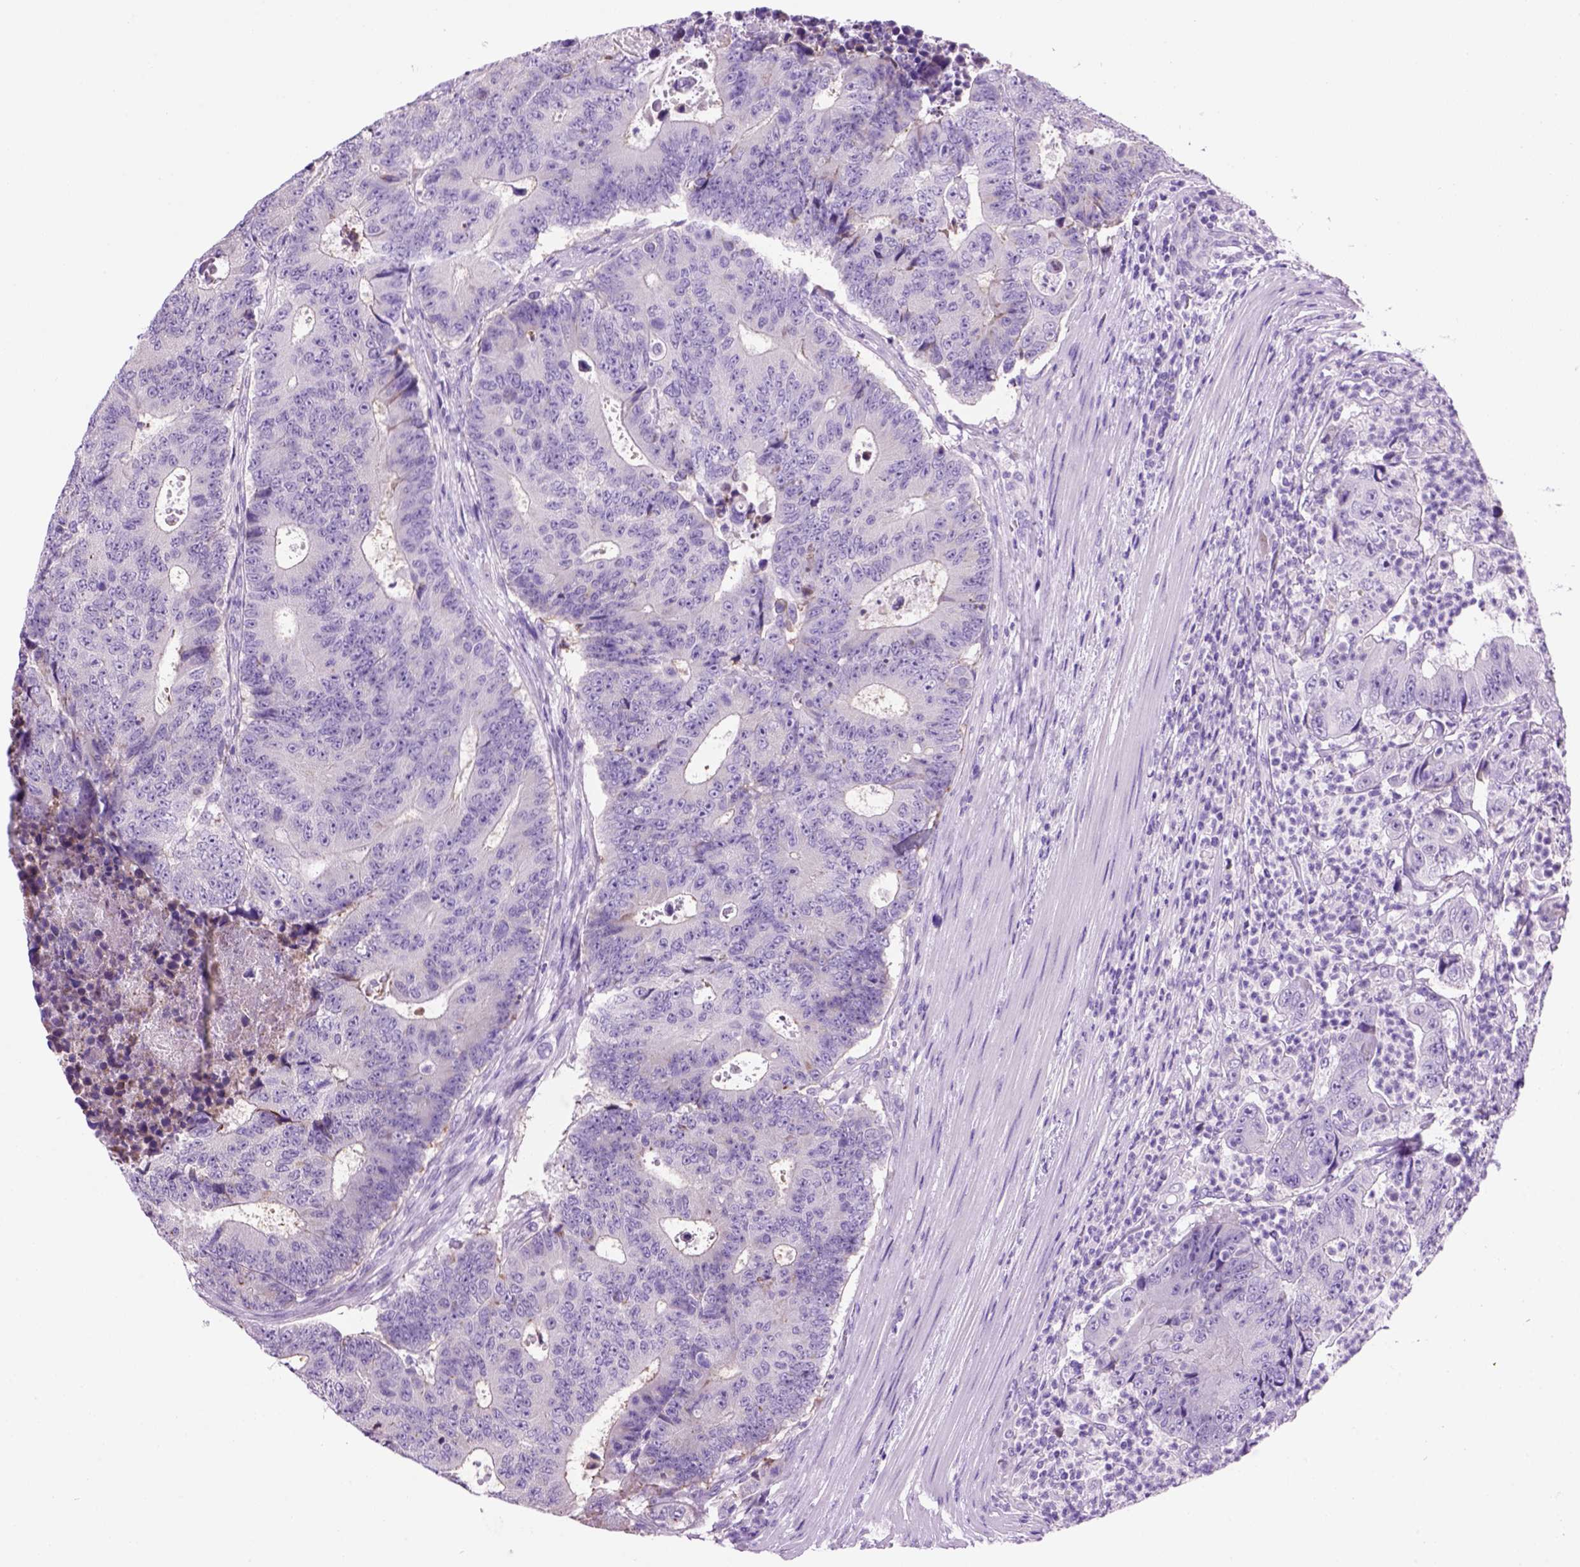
{"staining": {"intensity": "negative", "quantity": "none", "location": "none"}, "tissue": "colorectal cancer", "cell_type": "Tumor cells", "image_type": "cancer", "snomed": [{"axis": "morphology", "description": "Adenocarcinoma, NOS"}, {"axis": "topography", "description": "Colon"}], "caption": "Tumor cells show no significant positivity in adenocarcinoma (colorectal).", "gene": "HHIPL2", "patient": {"sex": "female", "age": 48}}